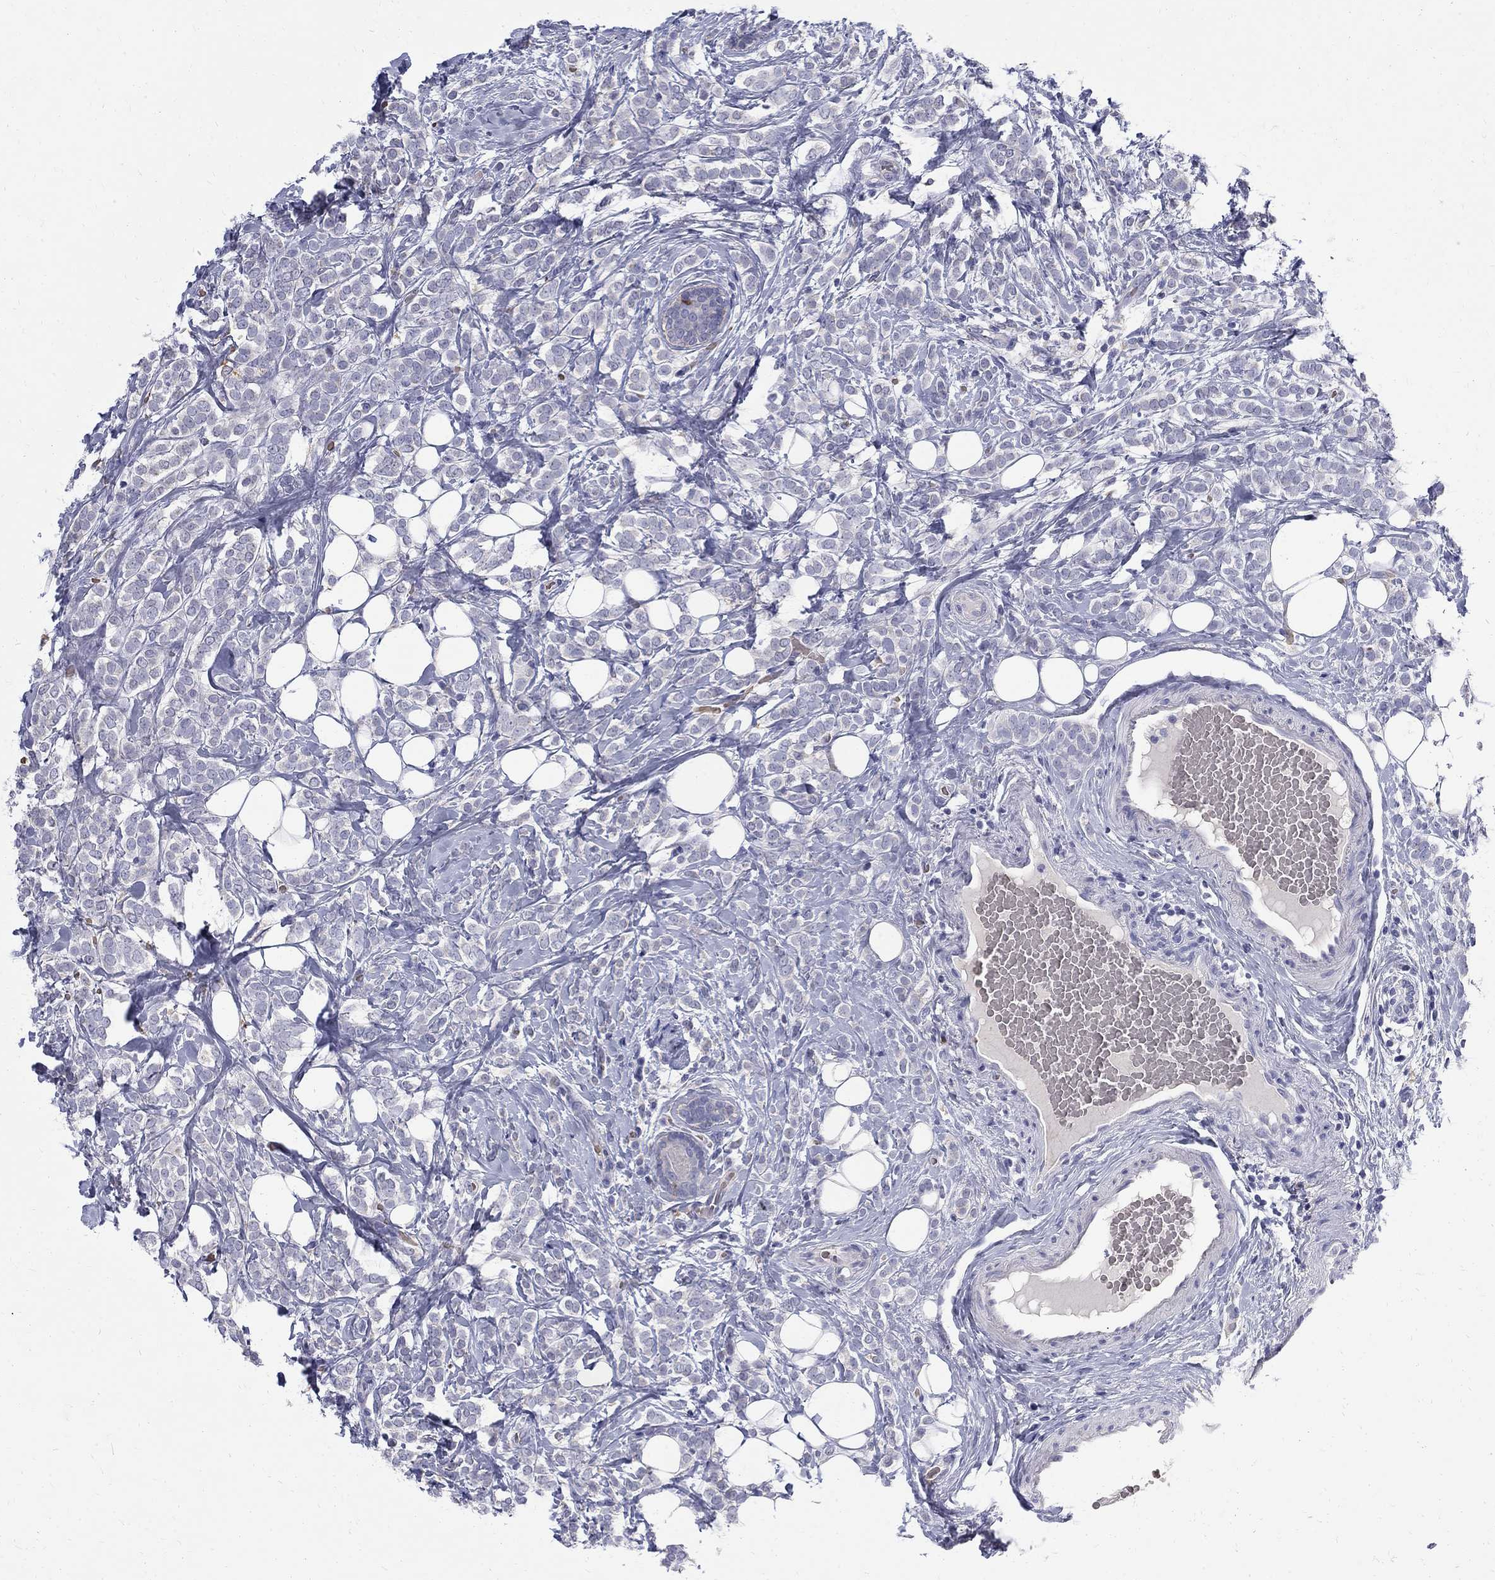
{"staining": {"intensity": "negative", "quantity": "none", "location": "none"}, "tissue": "breast cancer", "cell_type": "Tumor cells", "image_type": "cancer", "snomed": [{"axis": "morphology", "description": "Lobular carcinoma"}, {"axis": "topography", "description": "Breast"}], "caption": "Human breast cancer stained for a protein using immunohistochemistry (IHC) demonstrates no positivity in tumor cells.", "gene": "AGER", "patient": {"sex": "female", "age": 49}}